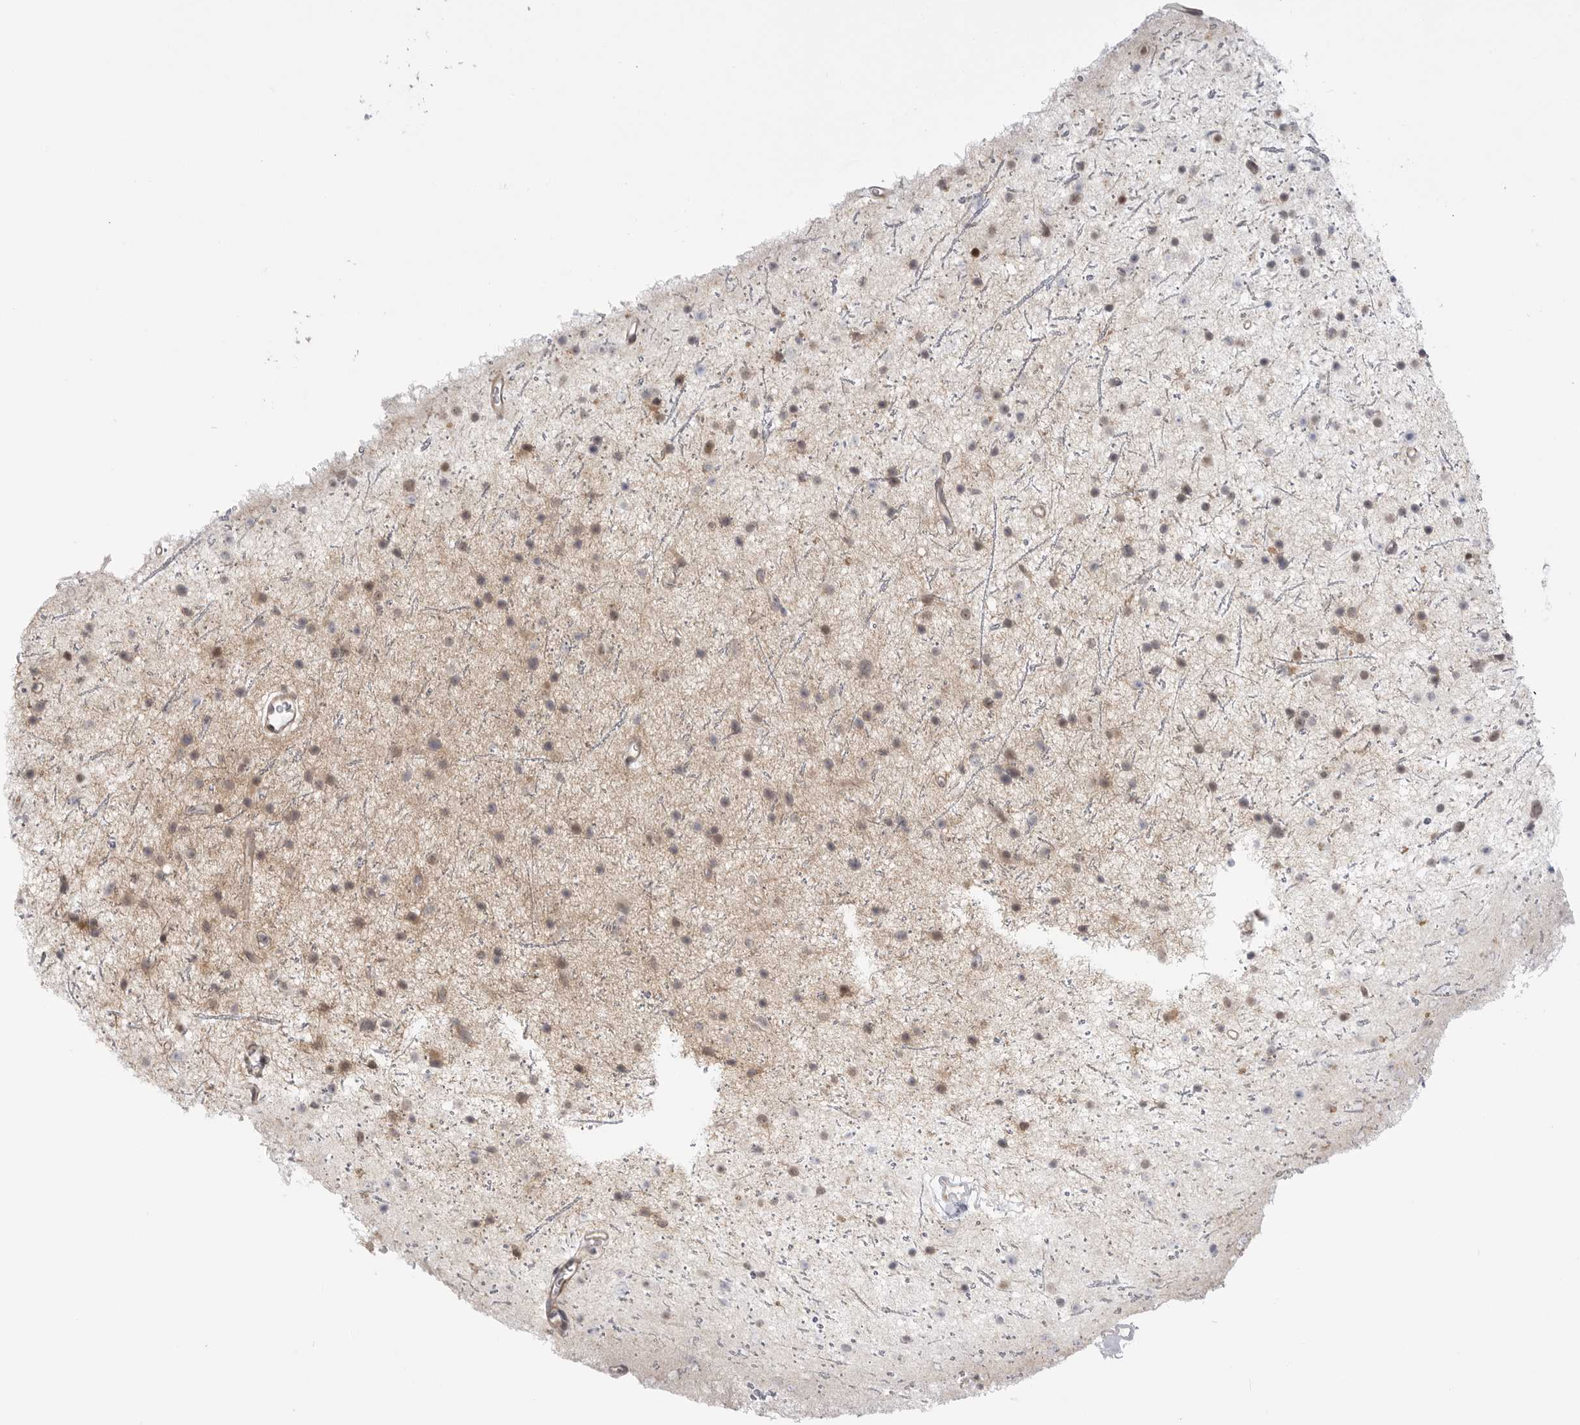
{"staining": {"intensity": "weak", "quantity": ">75%", "location": "cytoplasmic/membranous,nuclear"}, "tissue": "glioma", "cell_type": "Tumor cells", "image_type": "cancer", "snomed": [{"axis": "morphology", "description": "Glioma, malignant, Low grade"}, {"axis": "topography", "description": "Cerebral cortex"}], "caption": "Brown immunohistochemical staining in glioma reveals weak cytoplasmic/membranous and nuclear staining in approximately >75% of tumor cells.", "gene": "GGT6", "patient": {"sex": "female", "age": 39}}